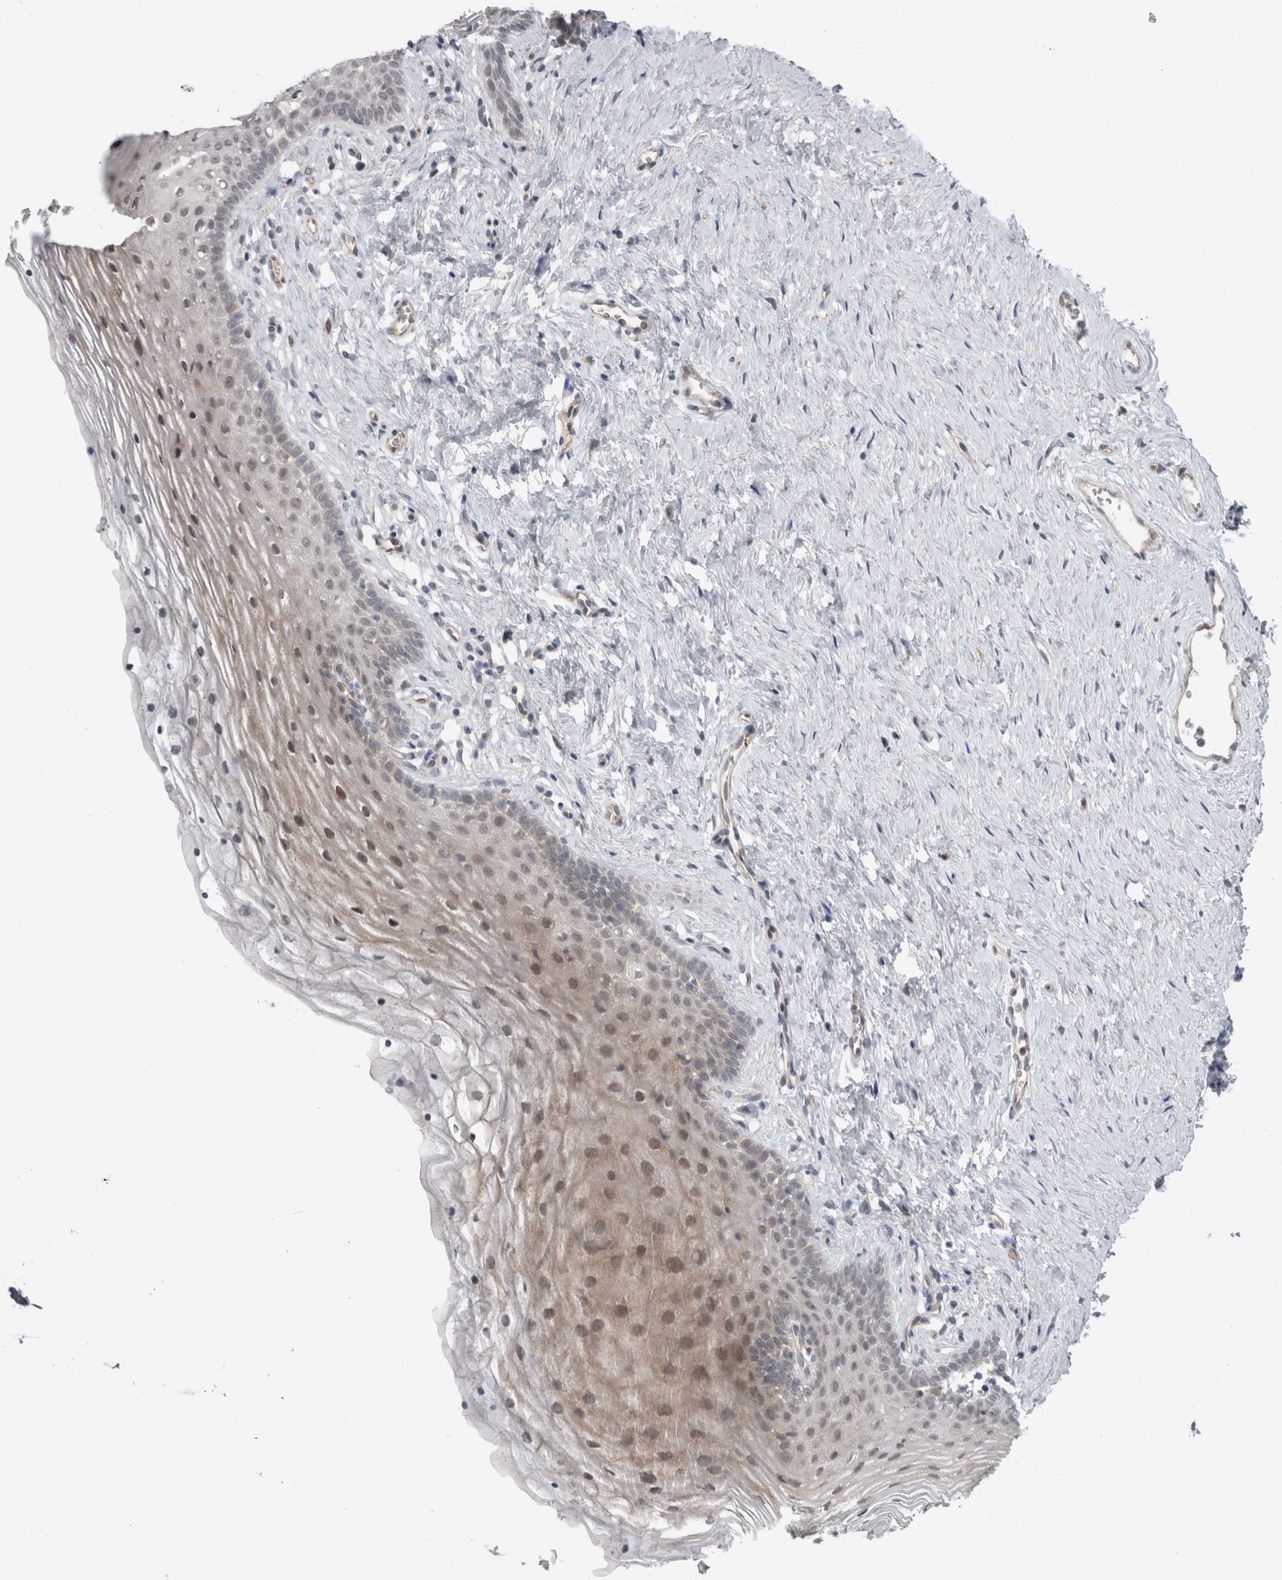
{"staining": {"intensity": "moderate", "quantity": "<25%", "location": "nuclear"}, "tissue": "vagina", "cell_type": "Squamous epithelial cells", "image_type": "normal", "snomed": [{"axis": "morphology", "description": "Normal tissue, NOS"}, {"axis": "topography", "description": "Vagina"}], "caption": "Moderate nuclear protein positivity is appreciated in about <25% of squamous epithelial cells in vagina.", "gene": "MTBP", "patient": {"sex": "female", "age": 32}}